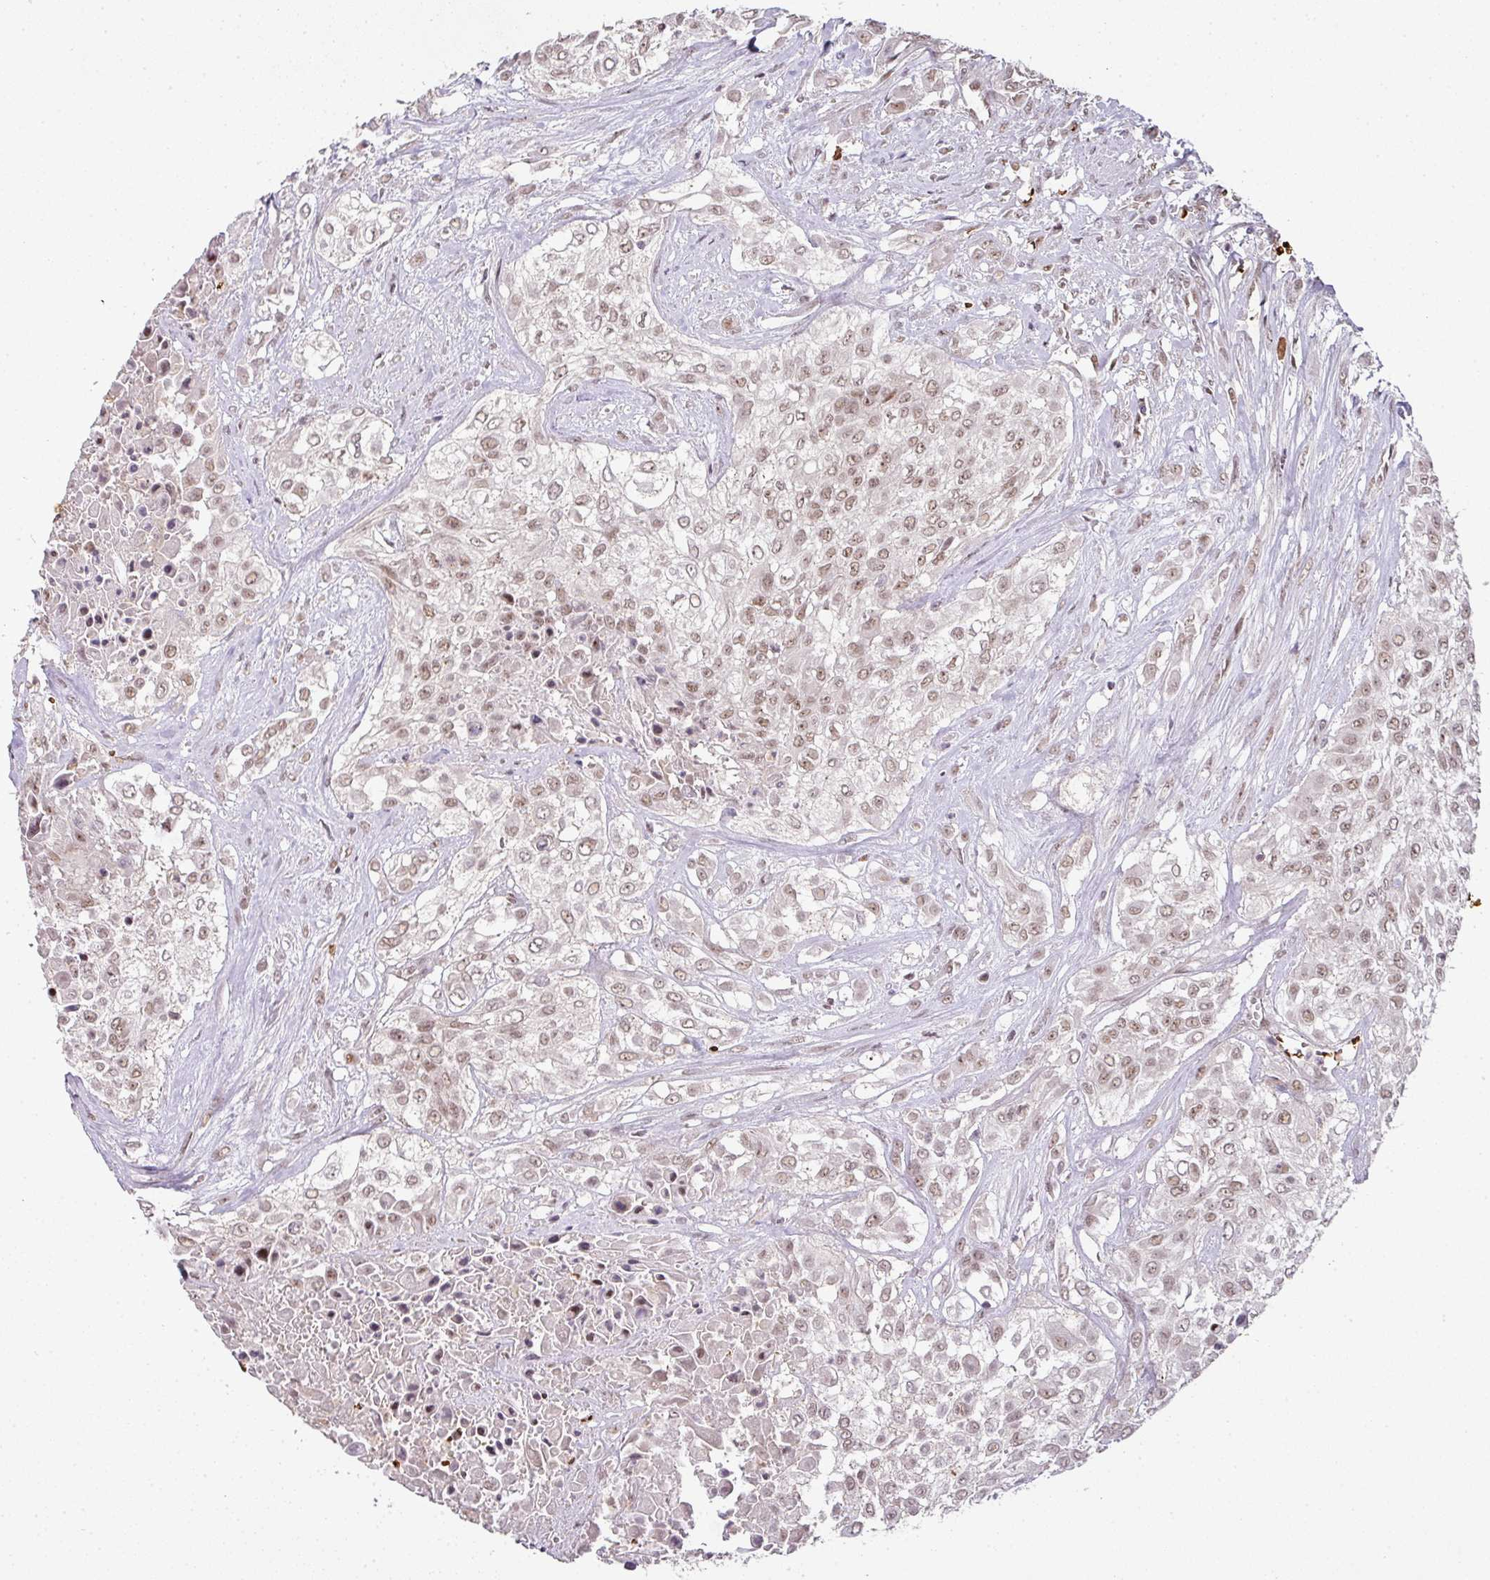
{"staining": {"intensity": "weak", "quantity": ">75%", "location": "nuclear"}, "tissue": "urothelial cancer", "cell_type": "Tumor cells", "image_type": "cancer", "snomed": [{"axis": "morphology", "description": "Urothelial carcinoma, High grade"}, {"axis": "topography", "description": "Urinary bladder"}], "caption": "High-grade urothelial carcinoma was stained to show a protein in brown. There is low levels of weak nuclear positivity in about >75% of tumor cells.", "gene": "NEIL1", "patient": {"sex": "male", "age": 57}}